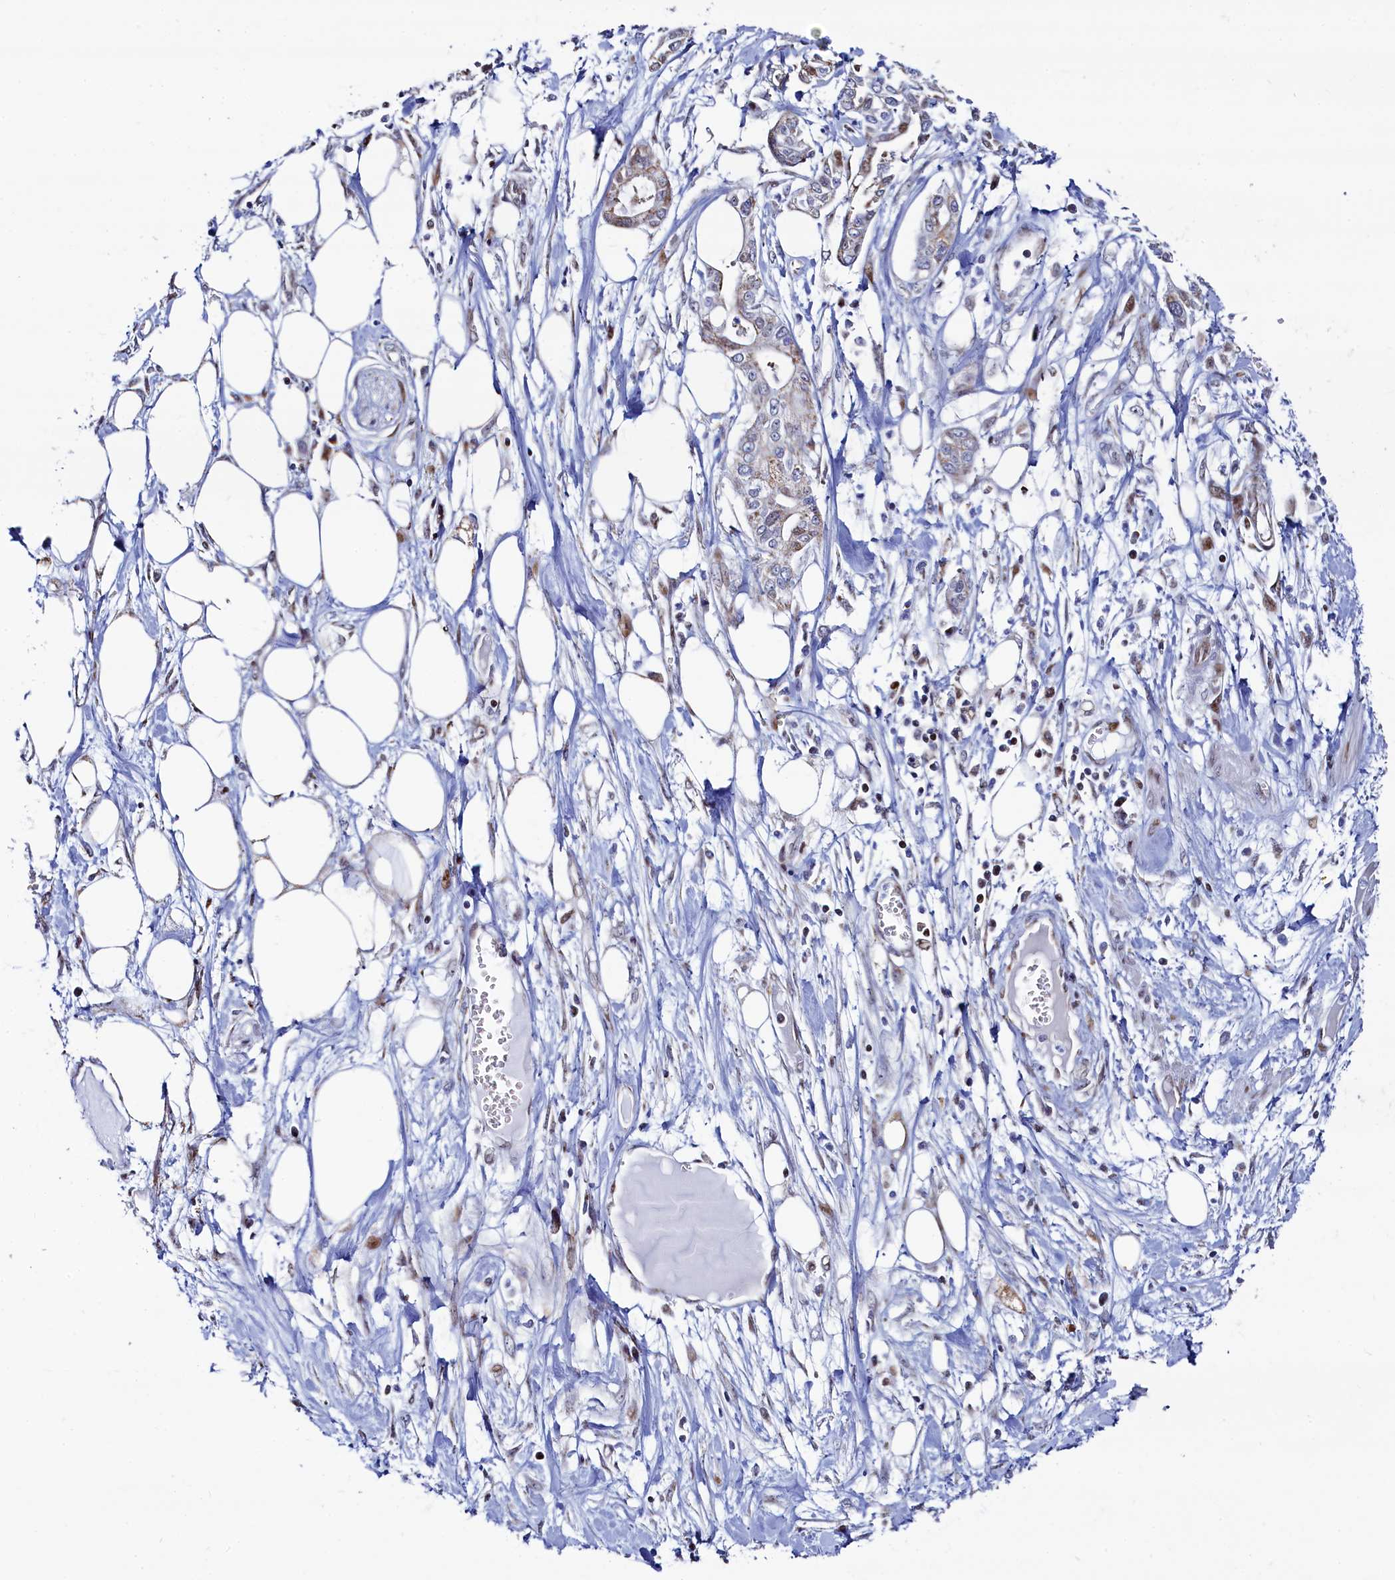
{"staining": {"intensity": "weak", "quantity": "<25%", "location": "cytoplasmic/membranous"}, "tissue": "pancreatic cancer", "cell_type": "Tumor cells", "image_type": "cancer", "snomed": [{"axis": "morphology", "description": "Adenocarcinoma, NOS"}, {"axis": "topography", "description": "Pancreas"}], "caption": "Tumor cells show no significant protein positivity in pancreatic cancer (adenocarcinoma).", "gene": "HDGFL3", "patient": {"sex": "male", "age": 68}}